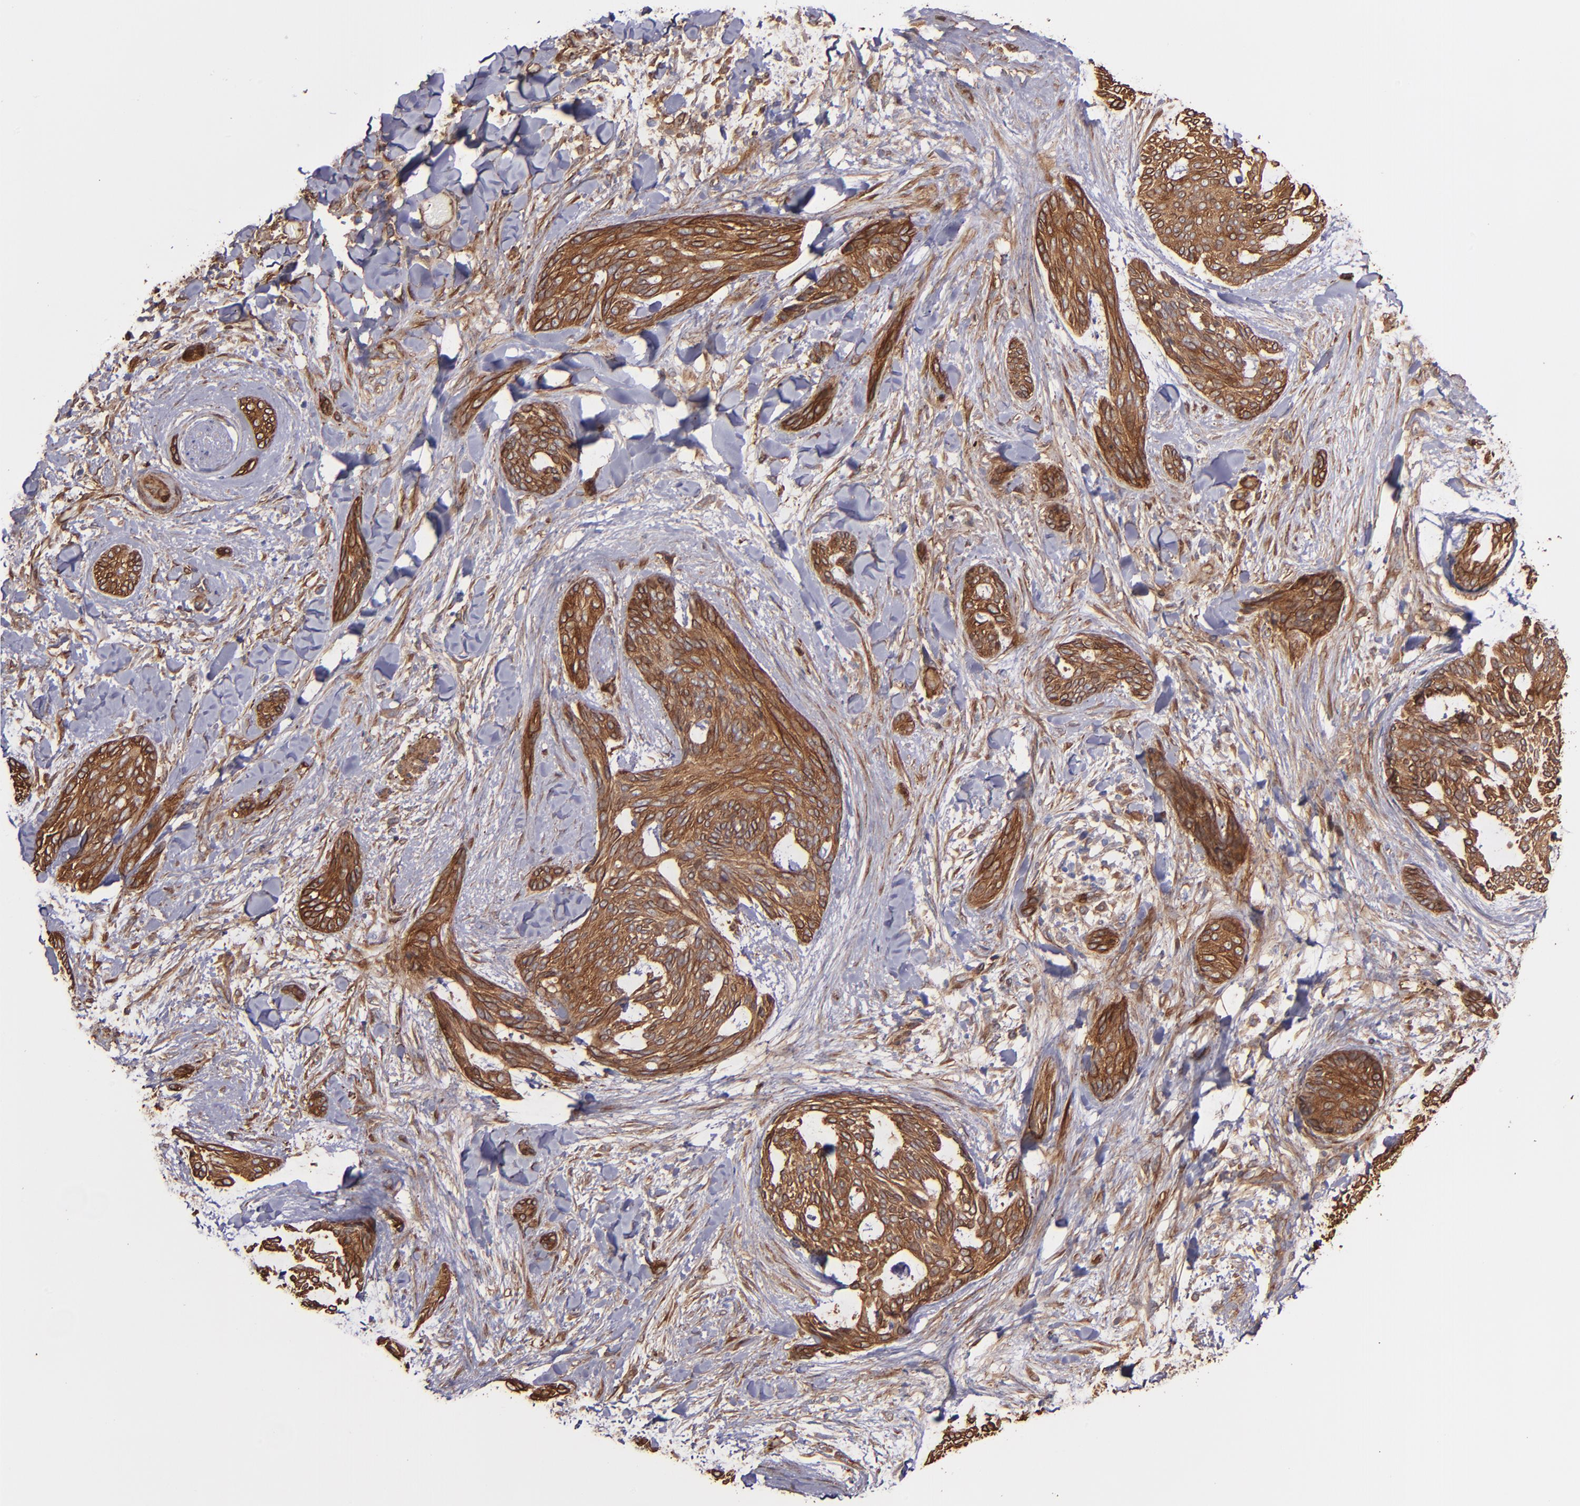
{"staining": {"intensity": "moderate", "quantity": ">75%", "location": "cytoplasmic/membranous"}, "tissue": "skin cancer", "cell_type": "Tumor cells", "image_type": "cancer", "snomed": [{"axis": "morphology", "description": "Normal tissue, NOS"}, {"axis": "morphology", "description": "Basal cell carcinoma"}, {"axis": "topography", "description": "Skin"}], "caption": "Moderate cytoplasmic/membranous staining is appreciated in about >75% of tumor cells in basal cell carcinoma (skin). The protein of interest is stained brown, and the nuclei are stained in blue (DAB IHC with brightfield microscopy, high magnification).", "gene": "VCL", "patient": {"sex": "female", "age": 71}}